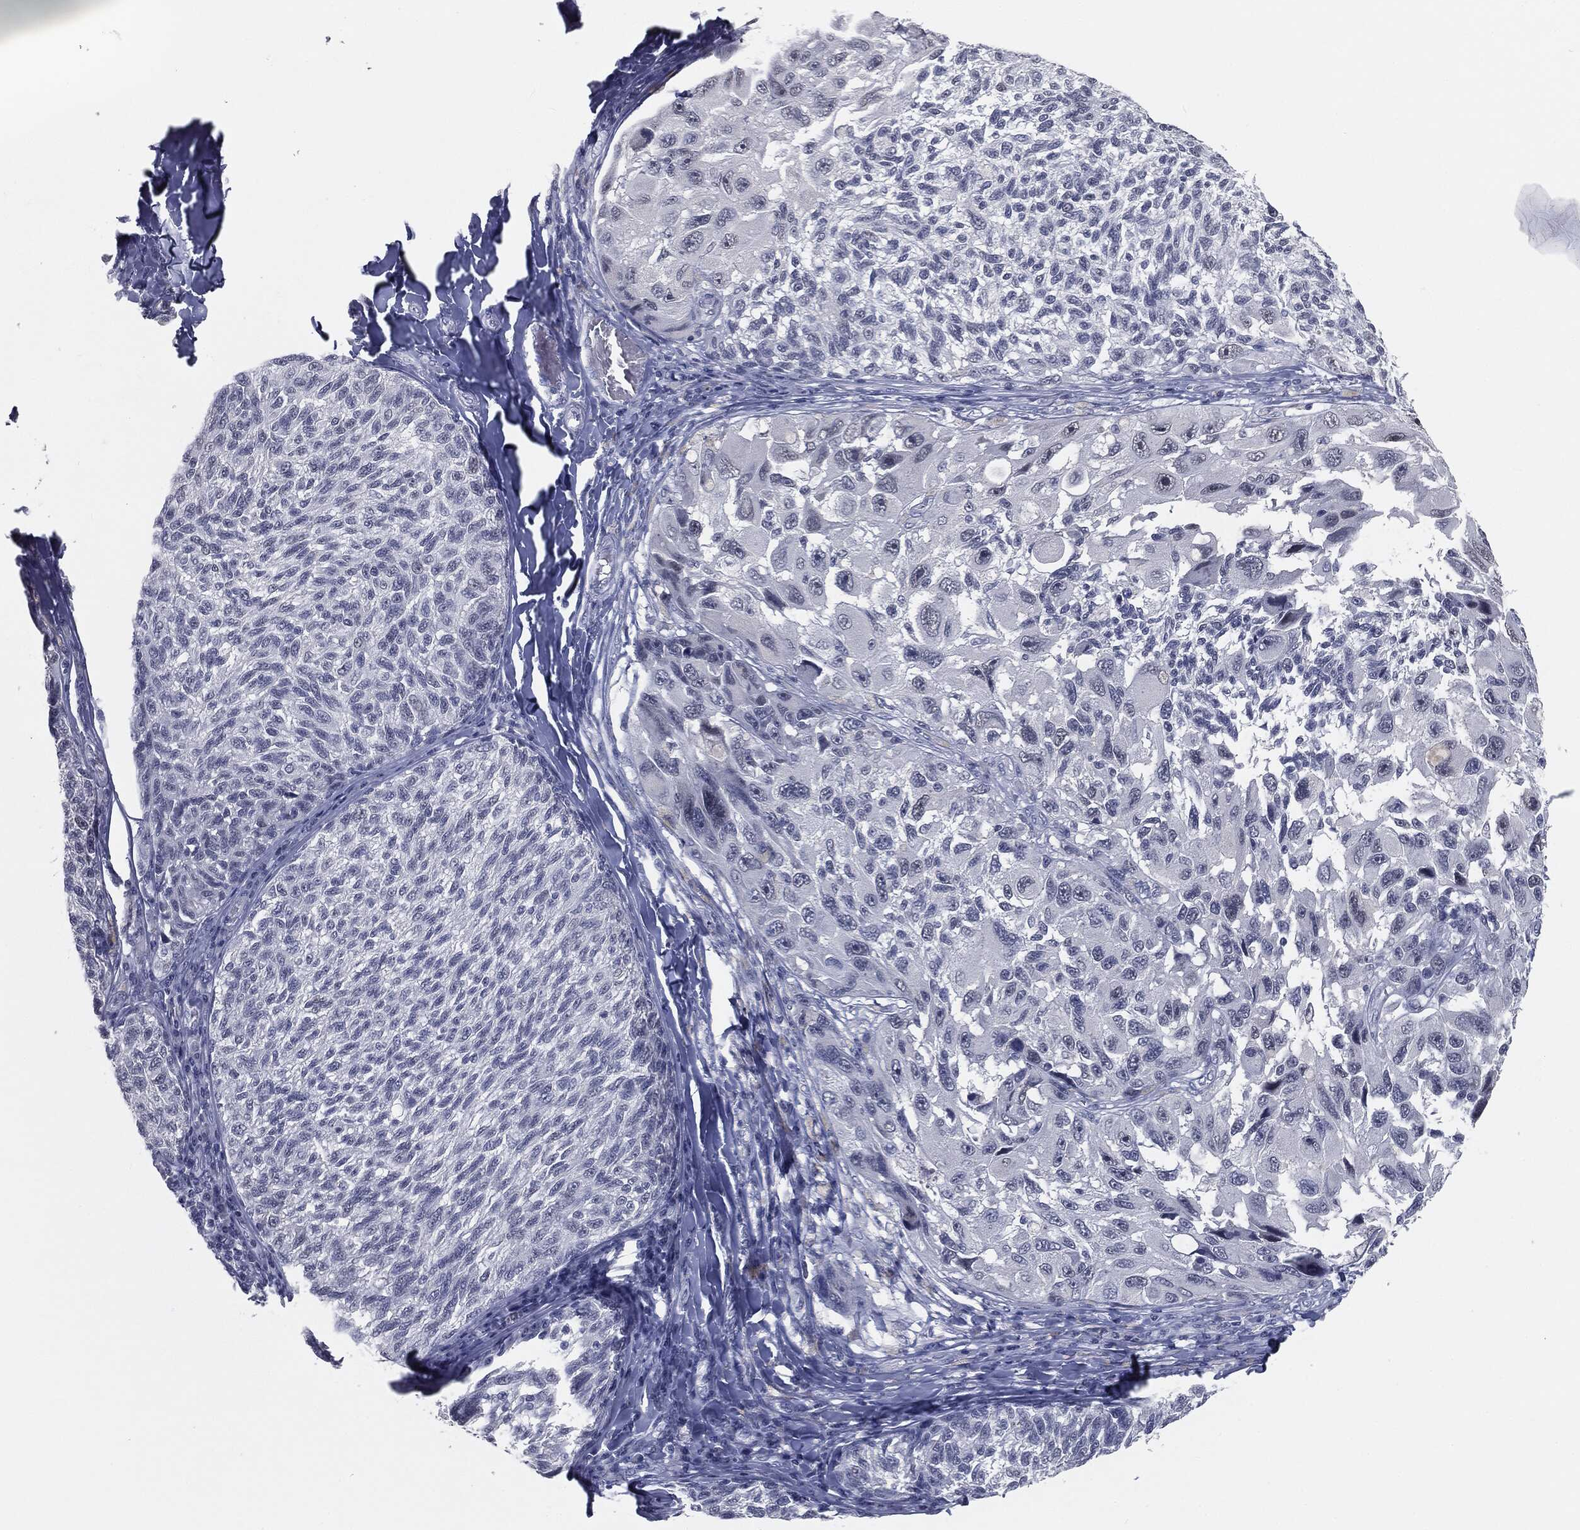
{"staining": {"intensity": "negative", "quantity": "none", "location": "none"}, "tissue": "melanoma", "cell_type": "Tumor cells", "image_type": "cancer", "snomed": [{"axis": "morphology", "description": "Malignant melanoma, NOS"}, {"axis": "topography", "description": "Skin"}], "caption": "Micrograph shows no significant protein positivity in tumor cells of melanoma.", "gene": "PRAME", "patient": {"sex": "female", "age": 73}}